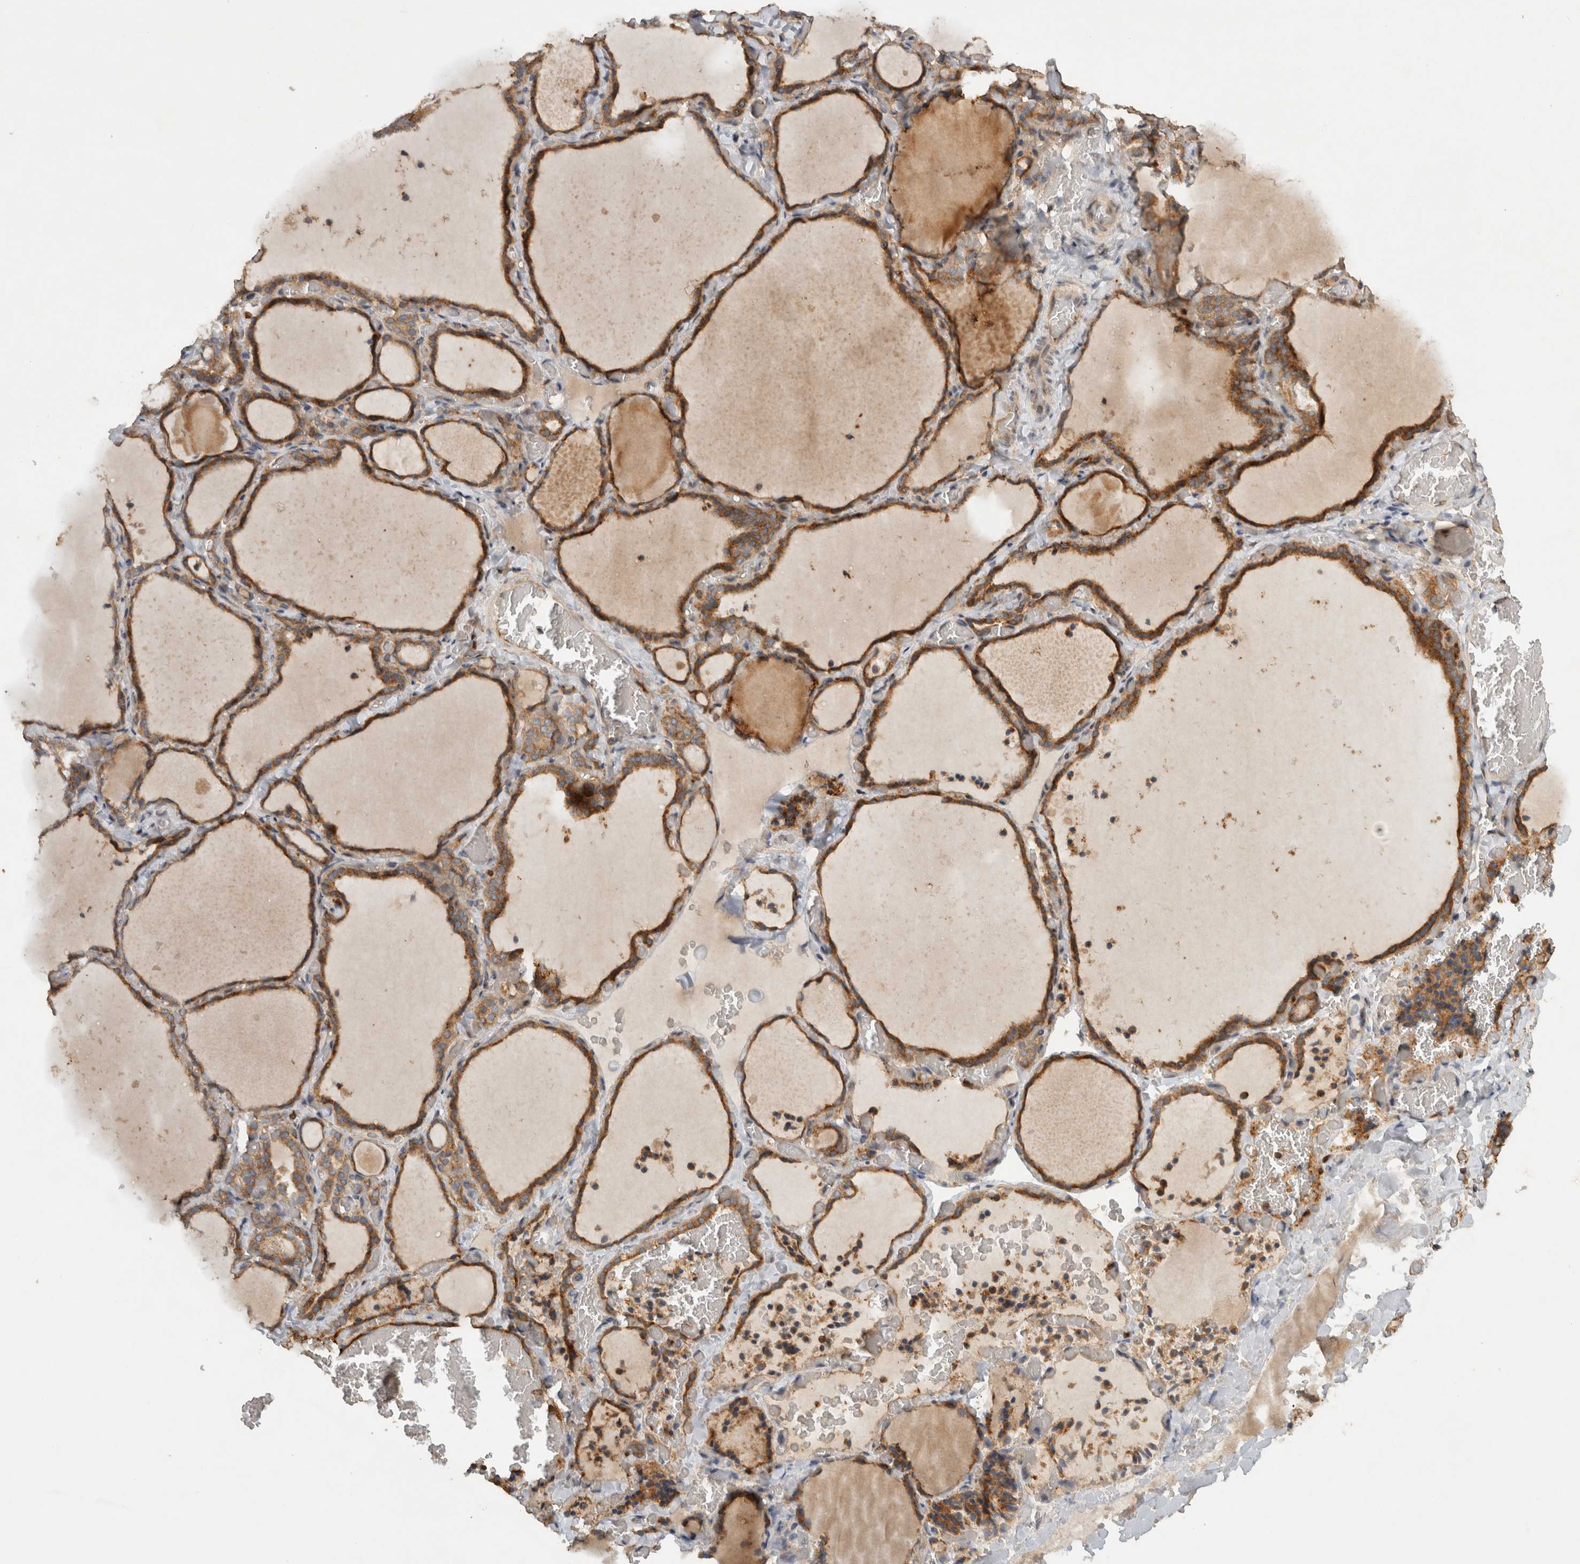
{"staining": {"intensity": "strong", "quantity": ">75%", "location": "cytoplasmic/membranous"}, "tissue": "thyroid gland", "cell_type": "Glandular cells", "image_type": "normal", "snomed": [{"axis": "morphology", "description": "Normal tissue, NOS"}, {"axis": "topography", "description": "Thyroid gland"}], "caption": "Thyroid gland stained with IHC reveals strong cytoplasmic/membranous positivity in approximately >75% of glandular cells.", "gene": "VEPH1", "patient": {"sex": "female", "age": 22}}